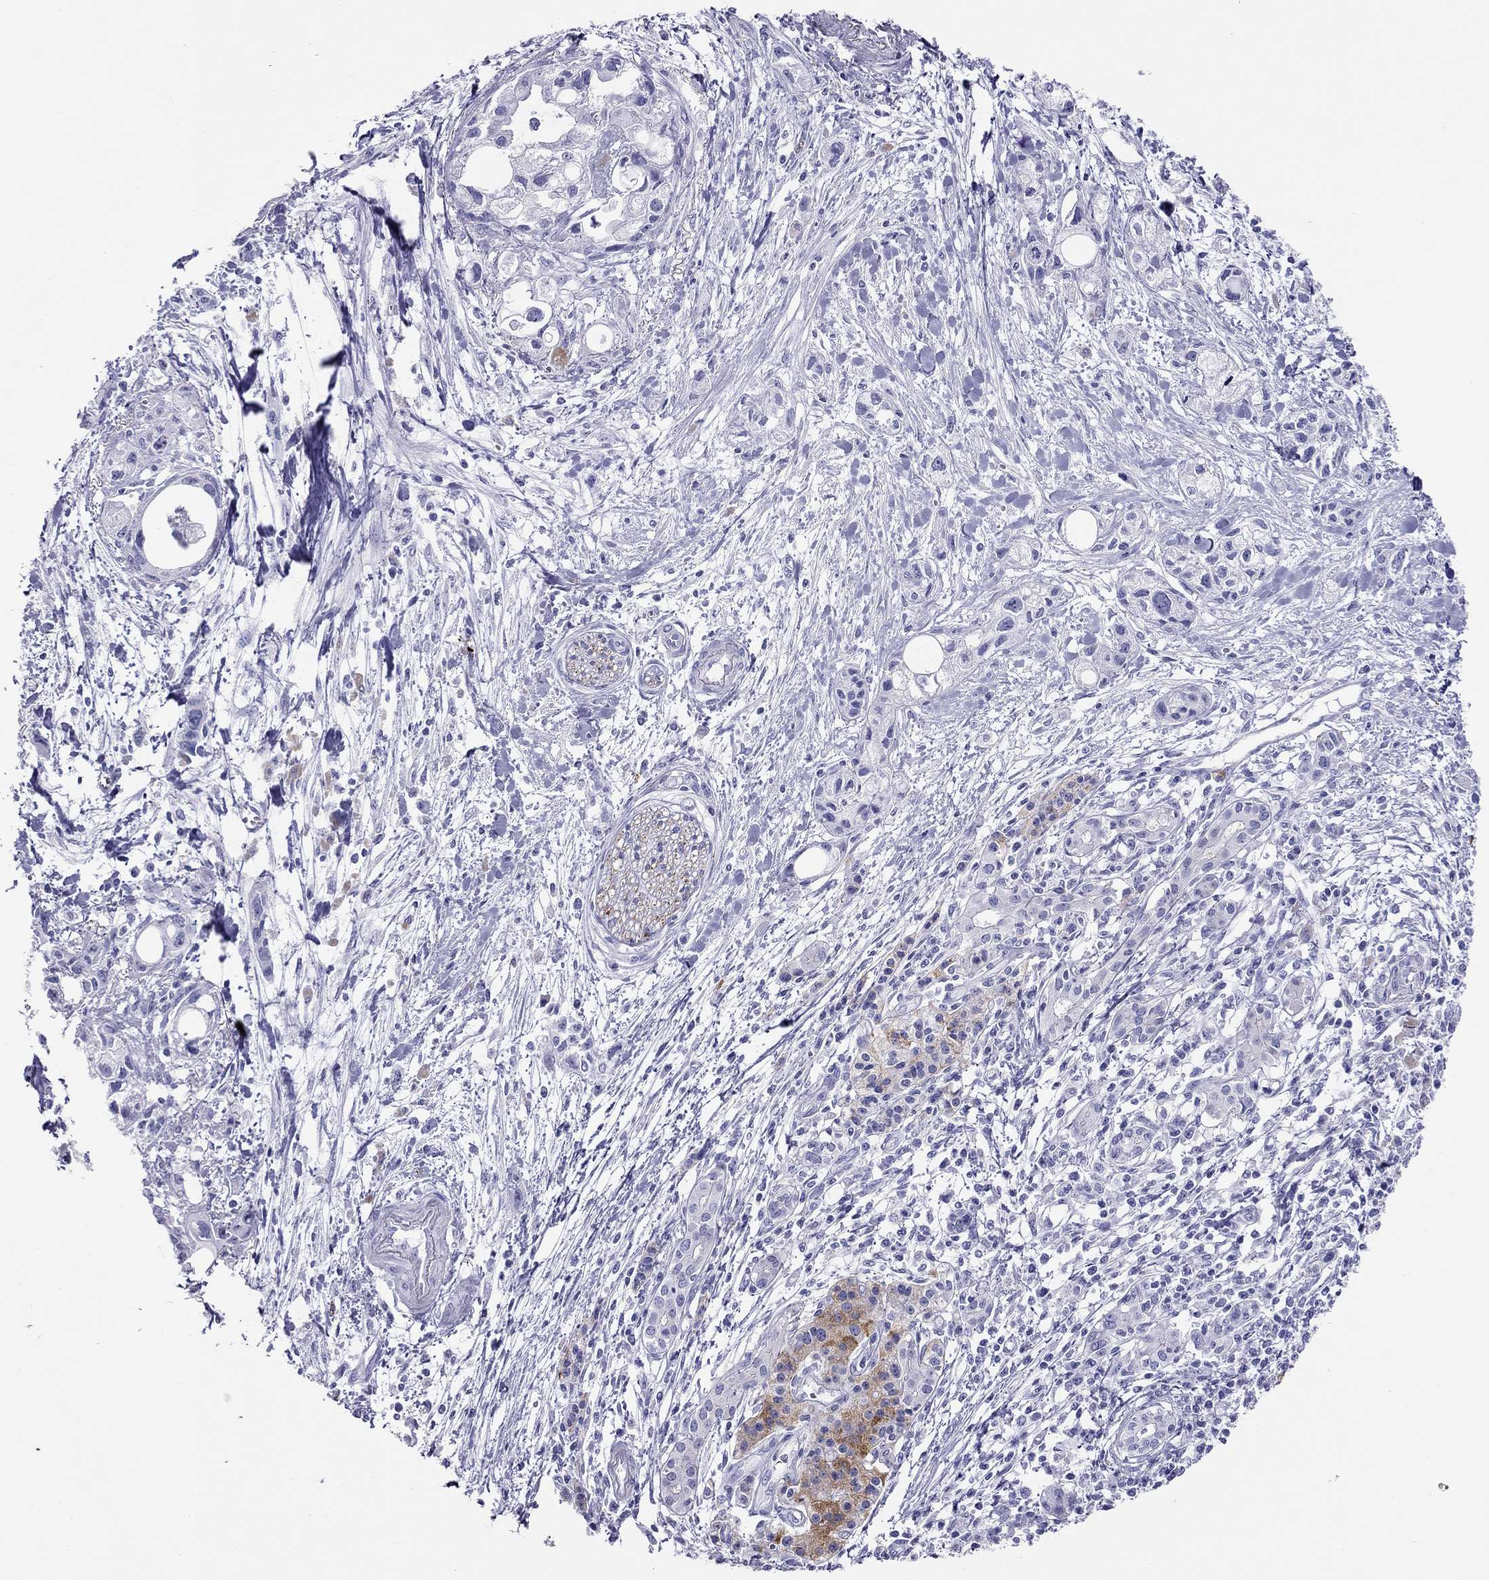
{"staining": {"intensity": "negative", "quantity": "none", "location": "none"}, "tissue": "pancreatic cancer", "cell_type": "Tumor cells", "image_type": "cancer", "snomed": [{"axis": "morphology", "description": "Adenocarcinoma, NOS"}, {"axis": "topography", "description": "Pancreas"}], "caption": "This image is of pancreatic cancer stained with immunohistochemistry to label a protein in brown with the nuclei are counter-stained blue. There is no expression in tumor cells.", "gene": "PTPRN", "patient": {"sex": "female", "age": 61}}